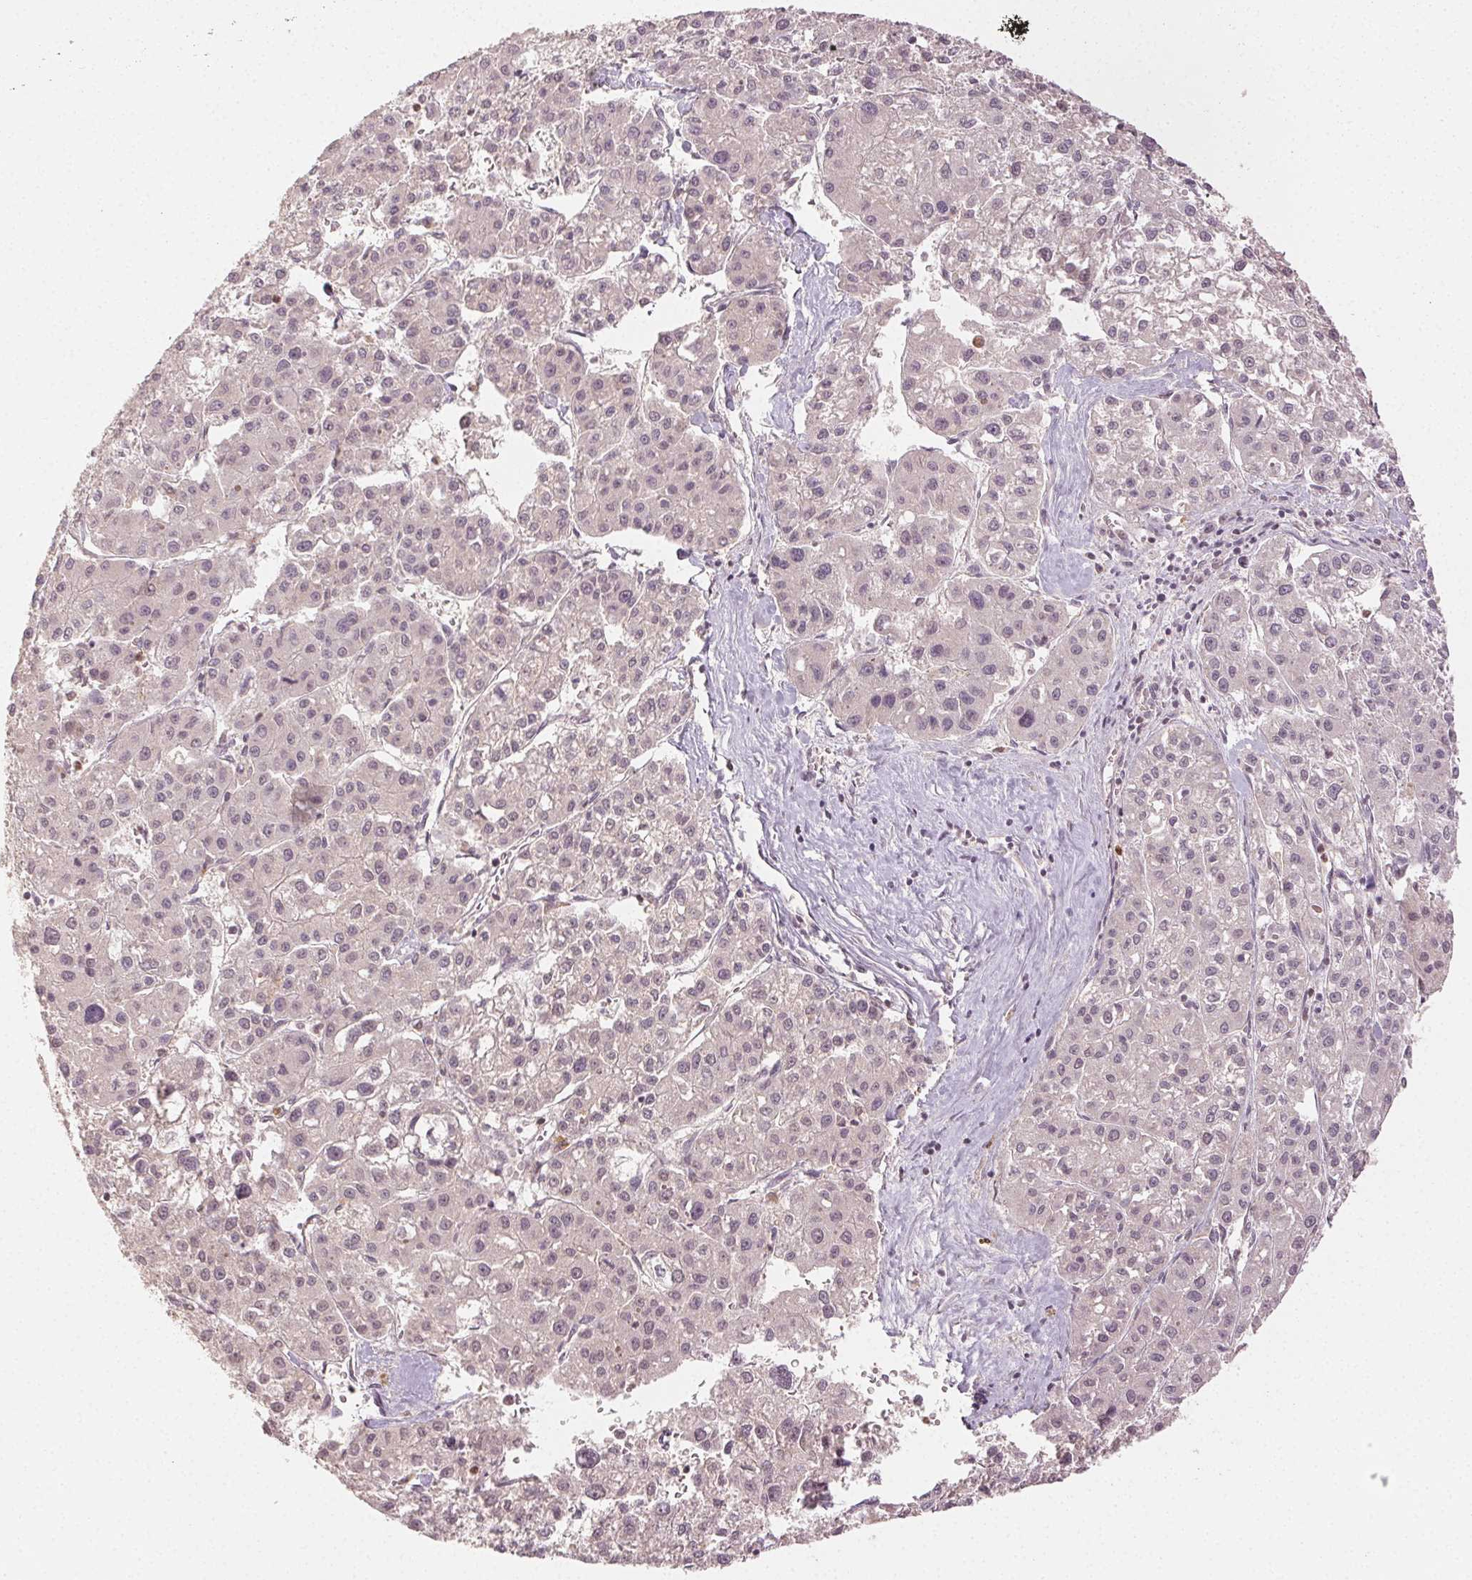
{"staining": {"intensity": "negative", "quantity": "none", "location": "none"}, "tissue": "liver cancer", "cell_type": "Tumor cells", "image_type": "cancer", "snomed": [{"axis": "morphology", "description": "Carcinoma, Hepatocellular, NOS"}, {"axis": "topography", "description": "Liver"}], "caption": "Immunohistochemical staining of human liver hepatocellular carcinoma reveals no significant positivity in tumor cells.", "gene": "MAPK14", "patient": {"sex": "male", "age": 73}}